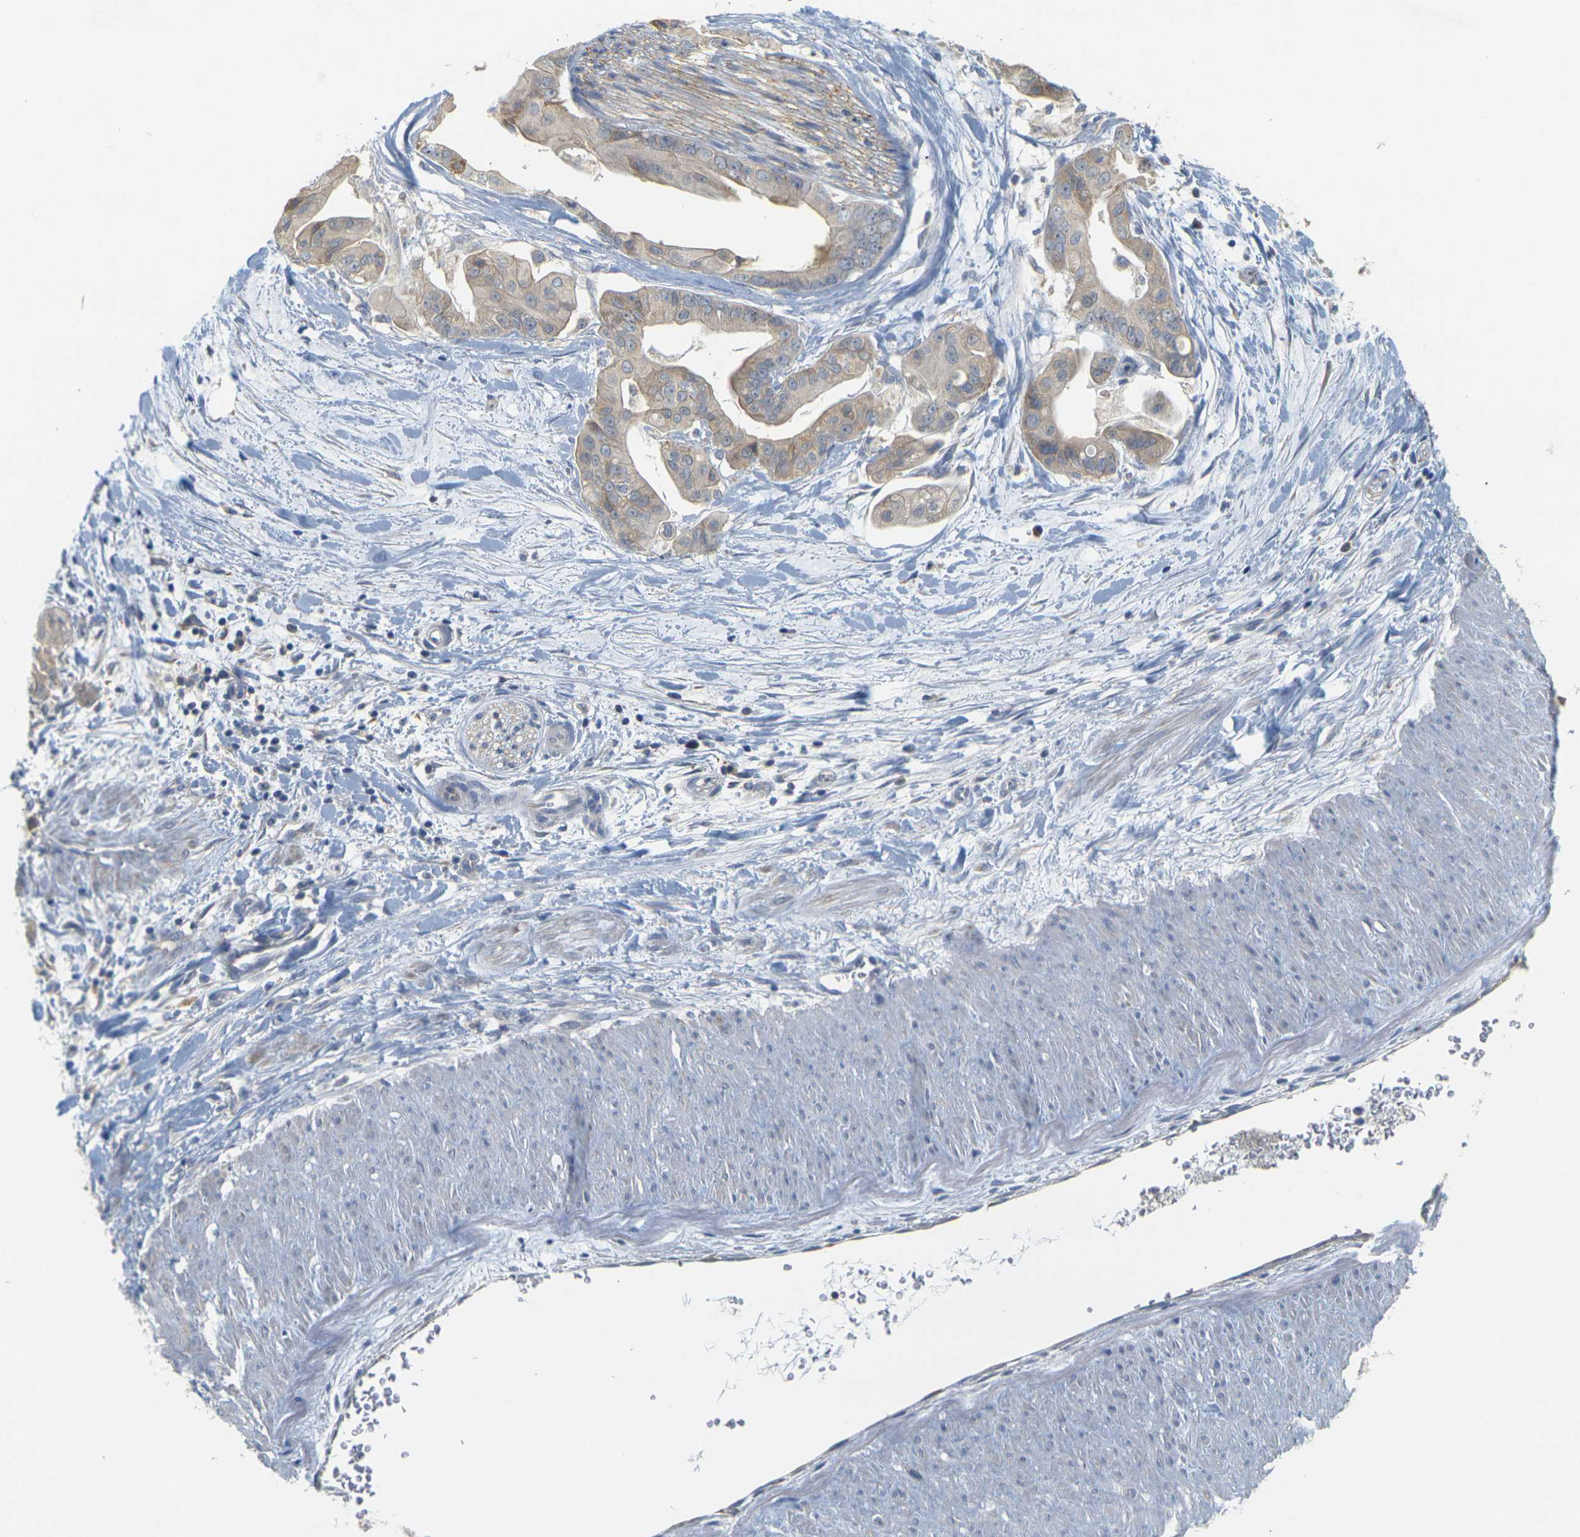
{"staining": {"intensity": "weak", "quantity": "<25%", "location": "cytoplasmic/membranous"}, "tissue": "pancreatic cancer", "cell_type": "Tumor cells", "image_type": "cancer", "snomed": [{"axis": "morphology", "description": "Adenocarcinoma, NOS"}, {"axis": "topography", "description": "Pancreas"}], "caption": "A high-resolution histopathology image shows immunohistochemistry staining of pancreatic cancer (adenocarcinoma), which exhibits no significant staining in tumor cells.", "gene": "GDAP1", "patient": {"sex": "female", "age": 75}}